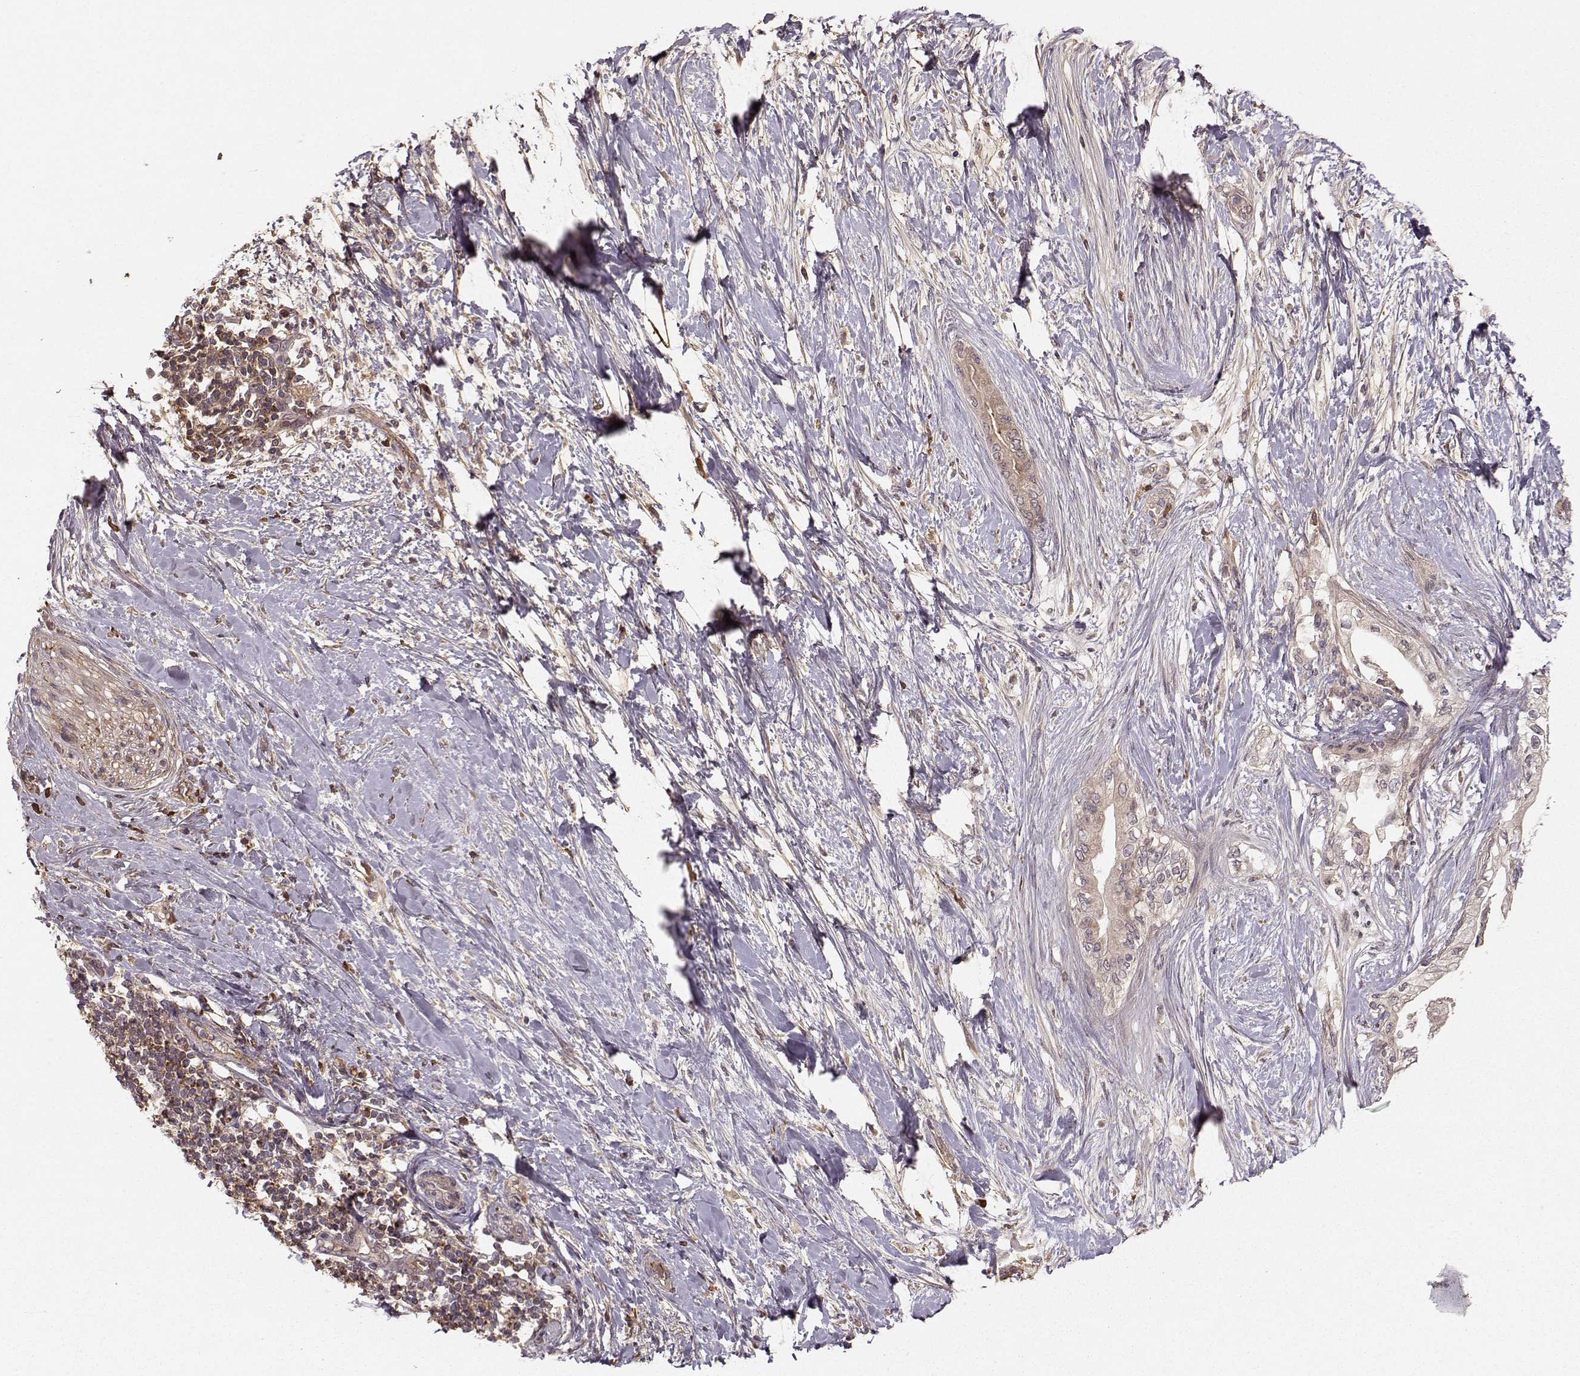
{"staining": {"intensity": "weak", "quantity": "25%-75%", "location": "cytoplasmic/membranous"}, "tissue": "pancreatic cancer", "cell_type": "Tumor cells", "image_type": "cancer", "snomed": [{"axis": "morphology", "description": "Normal tissue, NOS"}, {"axis": "morphology", "description": "Adenocarcinoma, NOS"}, {"axis": "topography", "description": "Pancreas"}, {"axis": "topography", "description": "Duodenum"}], "caption": "Adenocarcinoma (pancreatic) tissue shows weak cytoplasmic/membranous expression in about 25%-75% of tumor cells, visualized by immunohistochemistry.", "gene": "WNT6", "patient": {"sex": "female", "age": 60}}